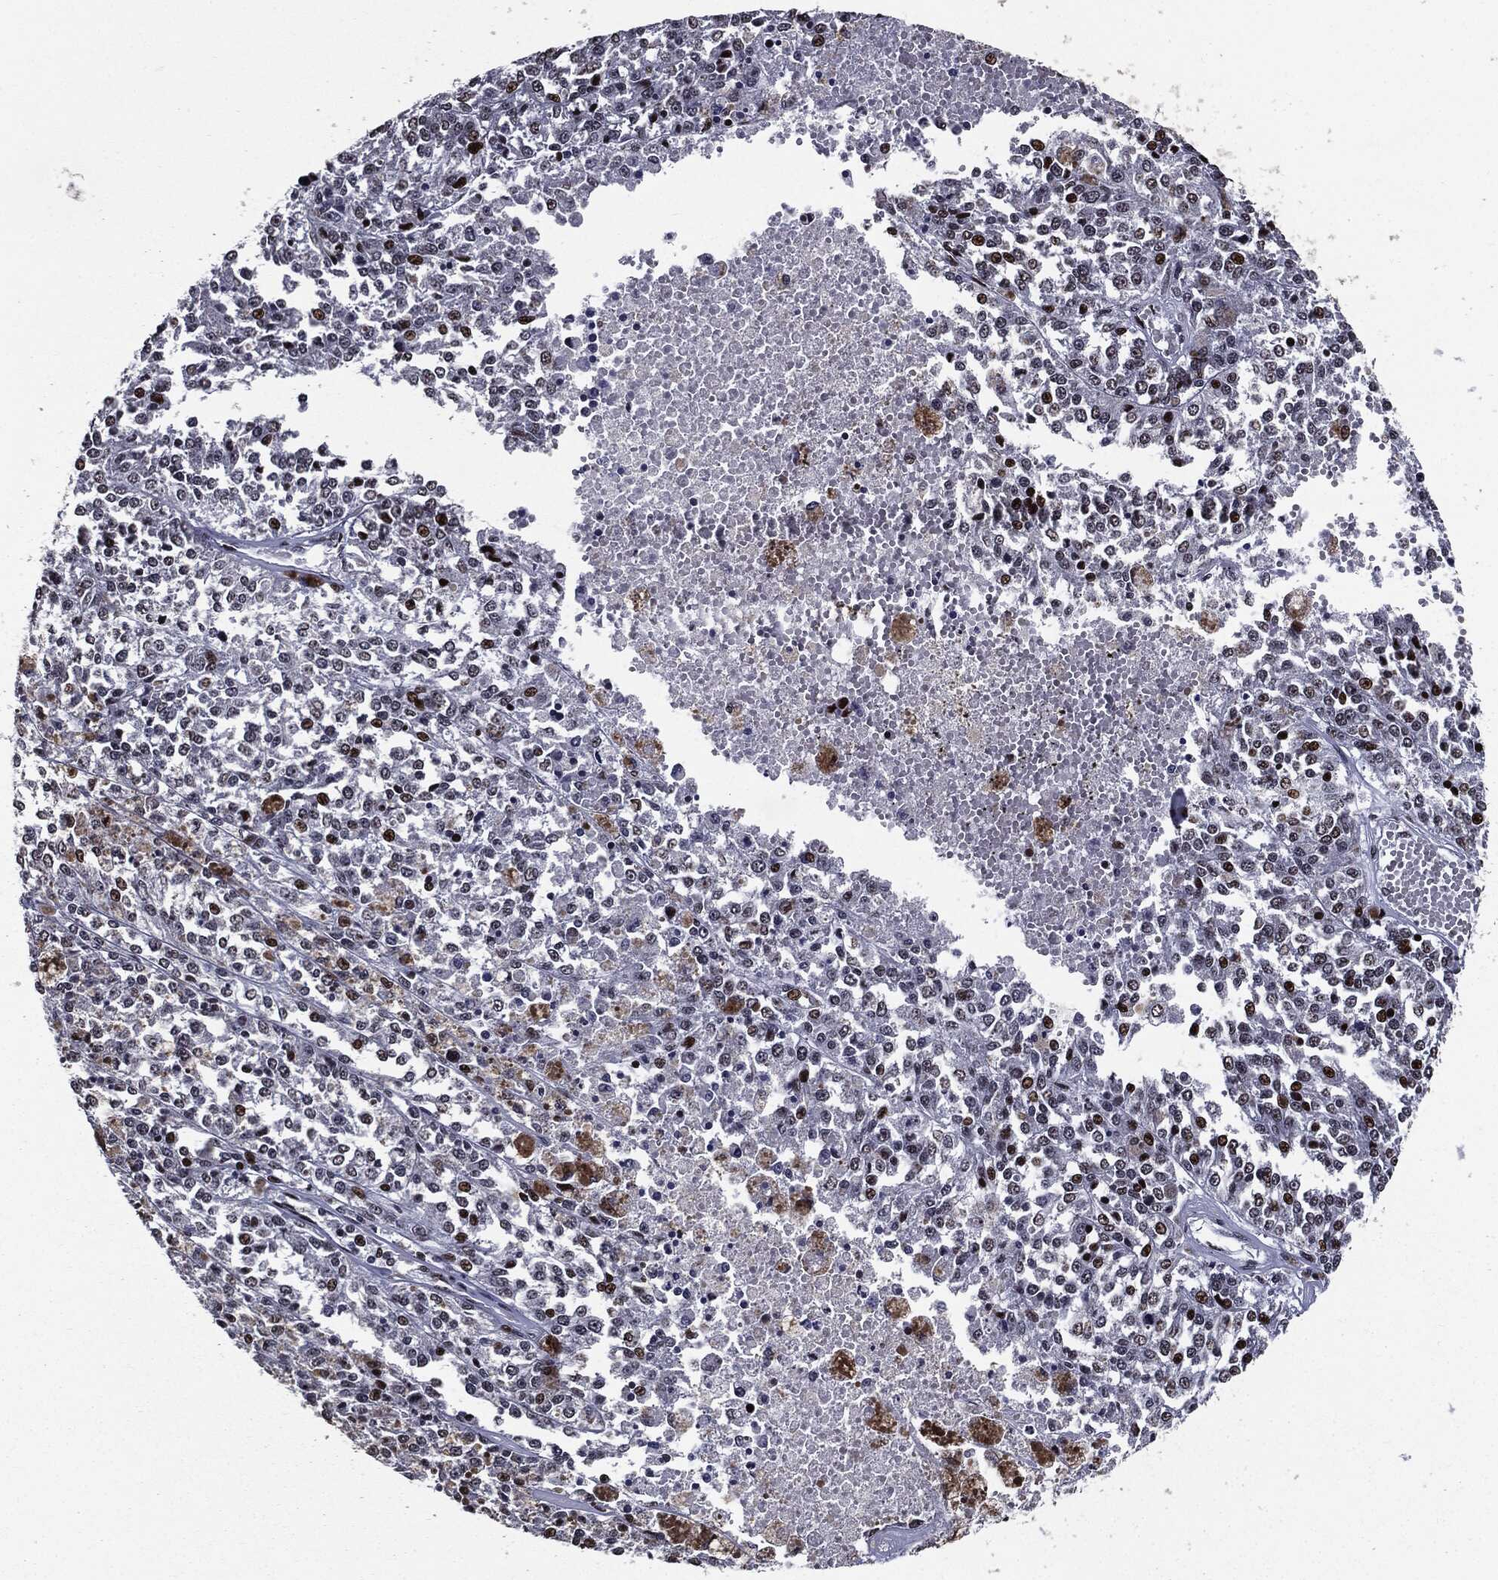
{"staining": {"intensity": "strong", "quantity": "<25%", "location": "nuclear"}, "tissue": "melanoma", "cell_type": "Tumor cells", "image_type": "cancer", "snomed": [{"axis": "morphology", "description": "Malignant melanoma, Metastatic site"}, {"axis": "topography", "description": "Lymph node"}], "caption": "Immunohistochemical staining of melanoma reveals medium levels of strong nuclear expression in about <25% of tumor cells.", "gene": "ZFP91", "patient": {"sex": "female", "age": 64}}